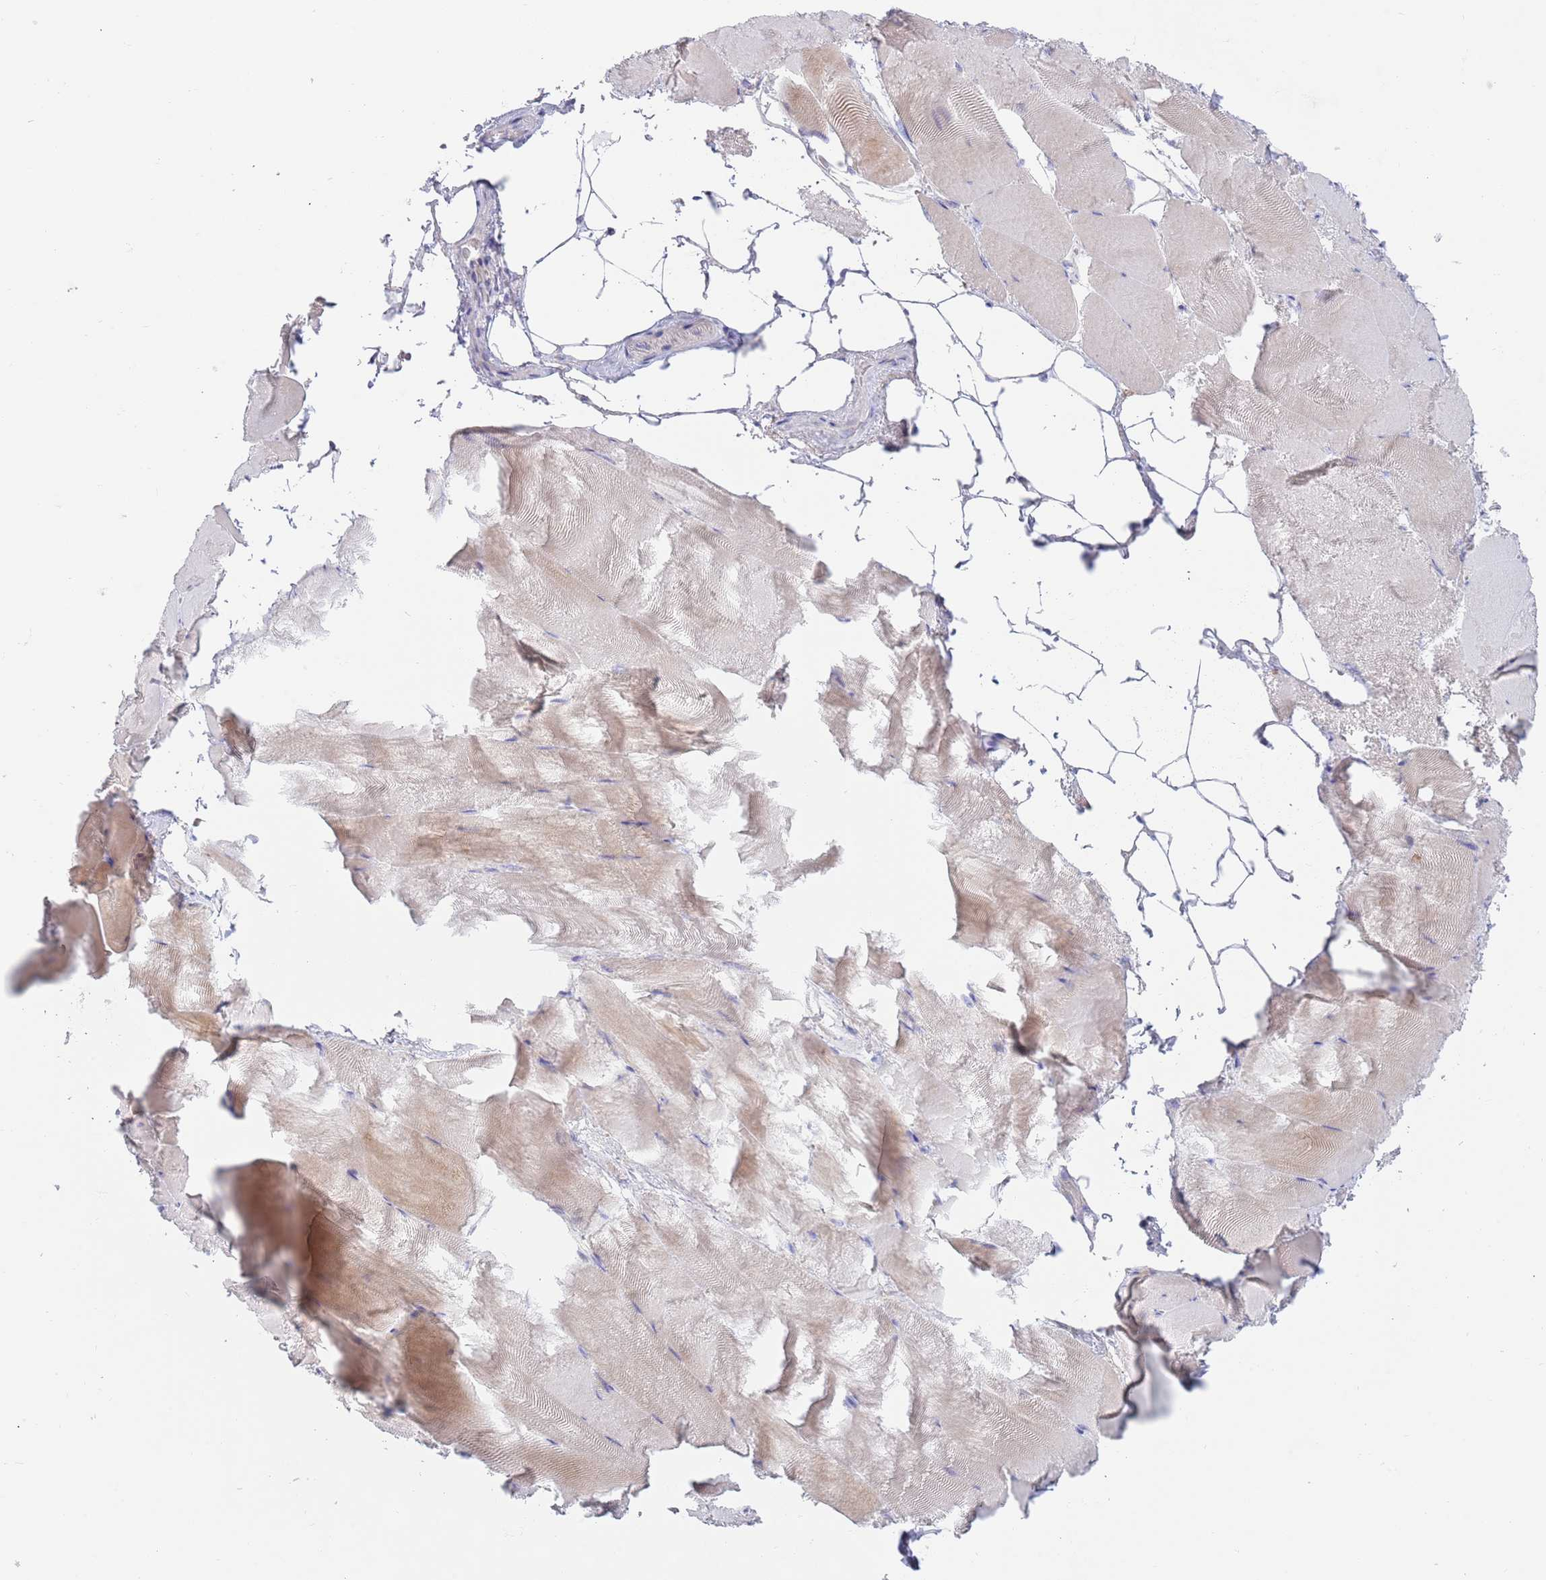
{"staining": {"intensity": "moderate", "quantity": "<25%", "location": "cytoplasmic/membranous"}, "tissue": "skeletal muscle", "cell_type": "Myocytes", "image_type": "normal", "snomed": [{"axis": "morphology", "description": "Normal tissue, NOS"}, {"axis": "topography", "description": "Skeletal muscle"}], "caption": "Myocytes display low levels of moderate cytoplasmic/membranous staining in approximately <25% of cells in benign human skeletal muscle.", "gene": "CCDC149", "patient": {"sex": "female", "age": 64}}